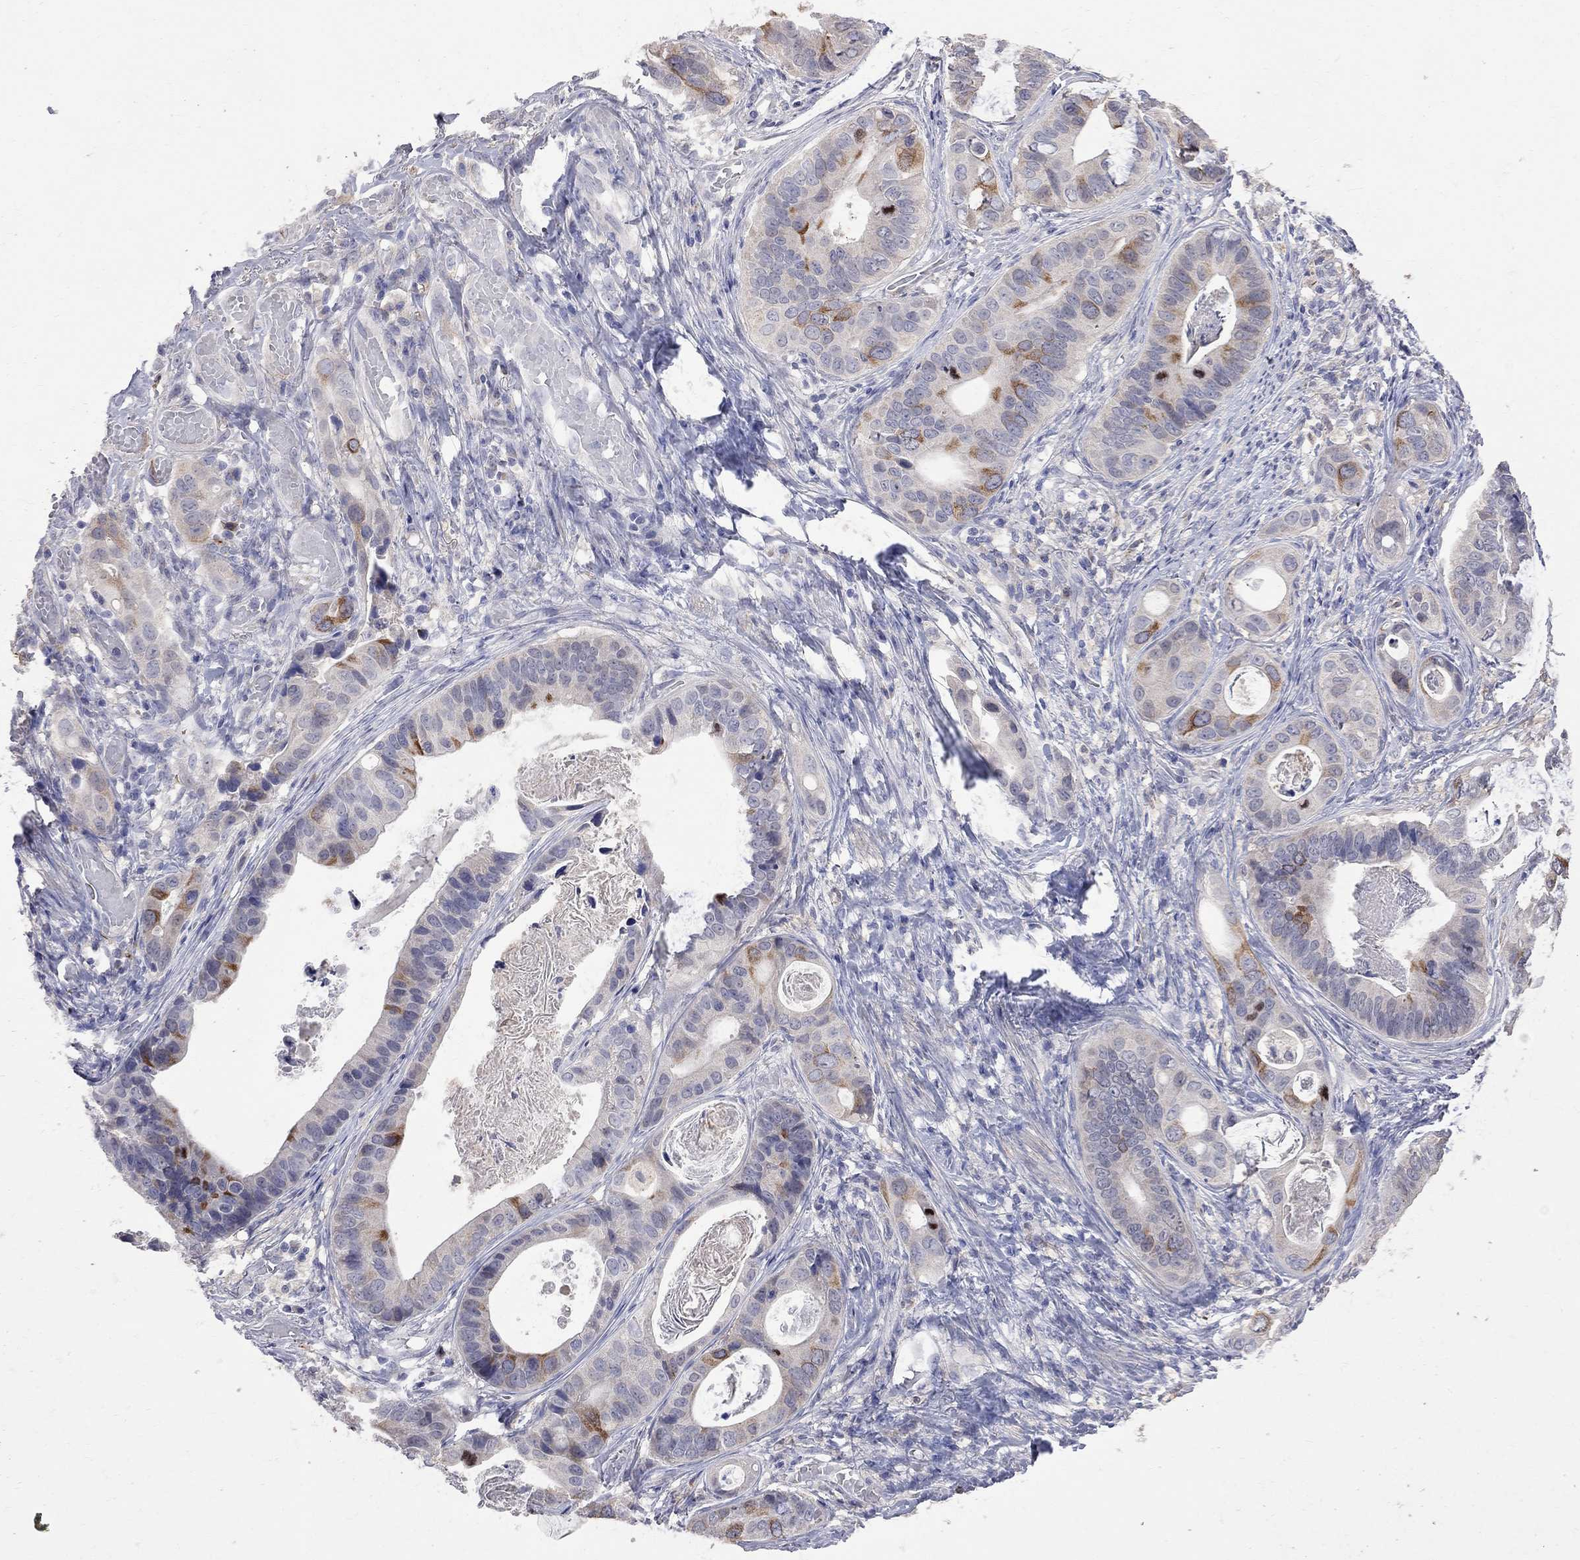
{"staining": {"intensity": "moderate", "quantity": "<25%", "location": "cytoplasmic/membranous"}, "tissue": "stomach cancer", "cell_type": "Tumor cells", "image_type": "cancer", "snomed": [{"axis": "morphology", "description": "Adenocarcinoma, NOS"}, {"axis": "topography", "description": "Stomach"}], "caption": "Human stomach cancer stained with a brown dye reveals moderate cytoplasmic/membranous positive staining in approximately <25% of tumor cells.", "gene": "CKAP2", "patient": {"sex": "male", "age": 84}}